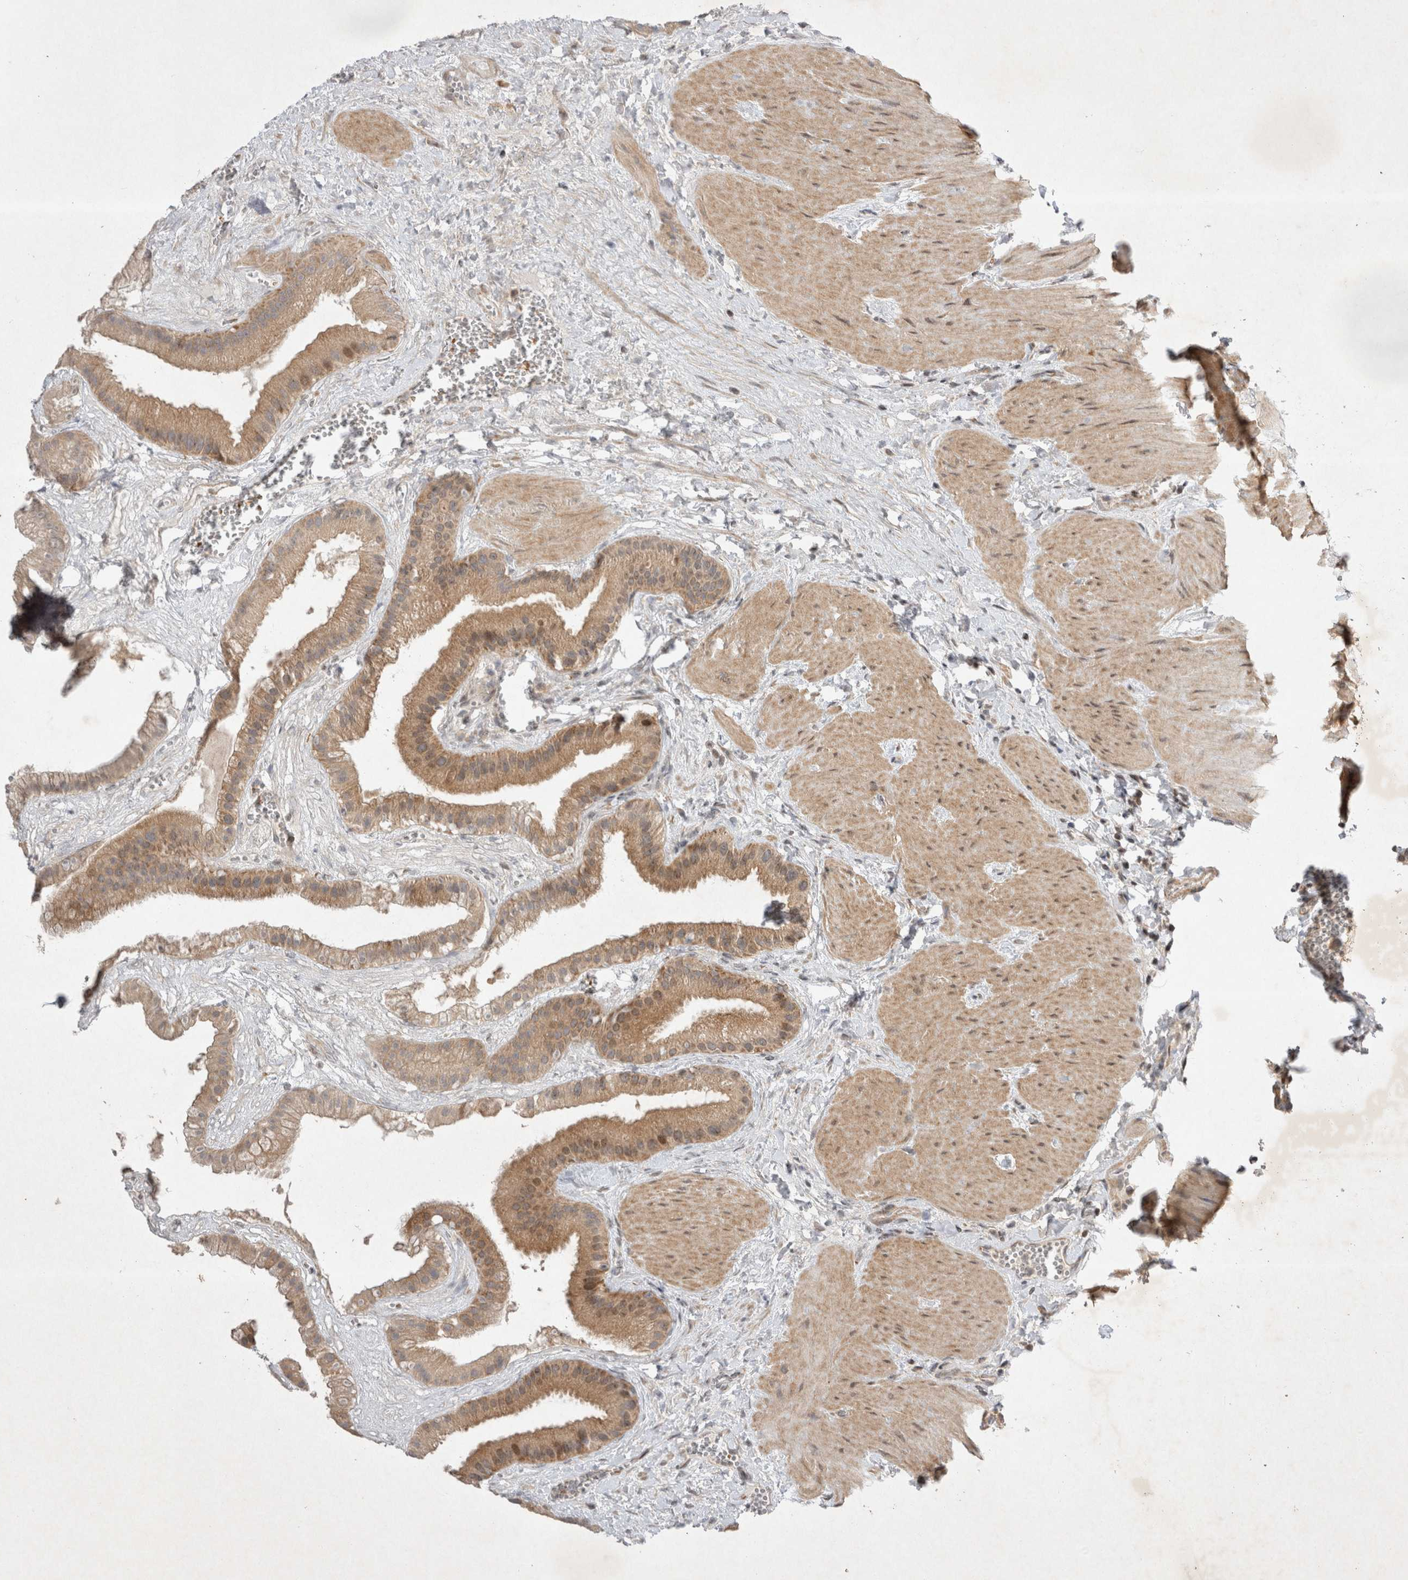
{"staining": {"intensity": "moderate", "quantity": ">75%", "location": "cytoplasmic/membranous,nuclear"}, "tissue": "gallbladder", "cell_type": "Glandular cells", "image_type": "normal", "snomed": [{"axis": "morphology", "description": "Normal tissue, NOS"}, {"axis": "topography", "description": "Gallbladder"}], "caption": "Immunohistochemistry micrograph of unremarkable gallbladder: human gallbladder stained using immunohistochemistry shows medium levels of moderate protein expression localized specifically in the cytoplasmic/membranous,nuclear of glandular cells, appearing as a cytoplasmic/membranous,nuclear brown color.", "gene": "EIF2AK1", "patient": {"sex": "male", "age": 55}}